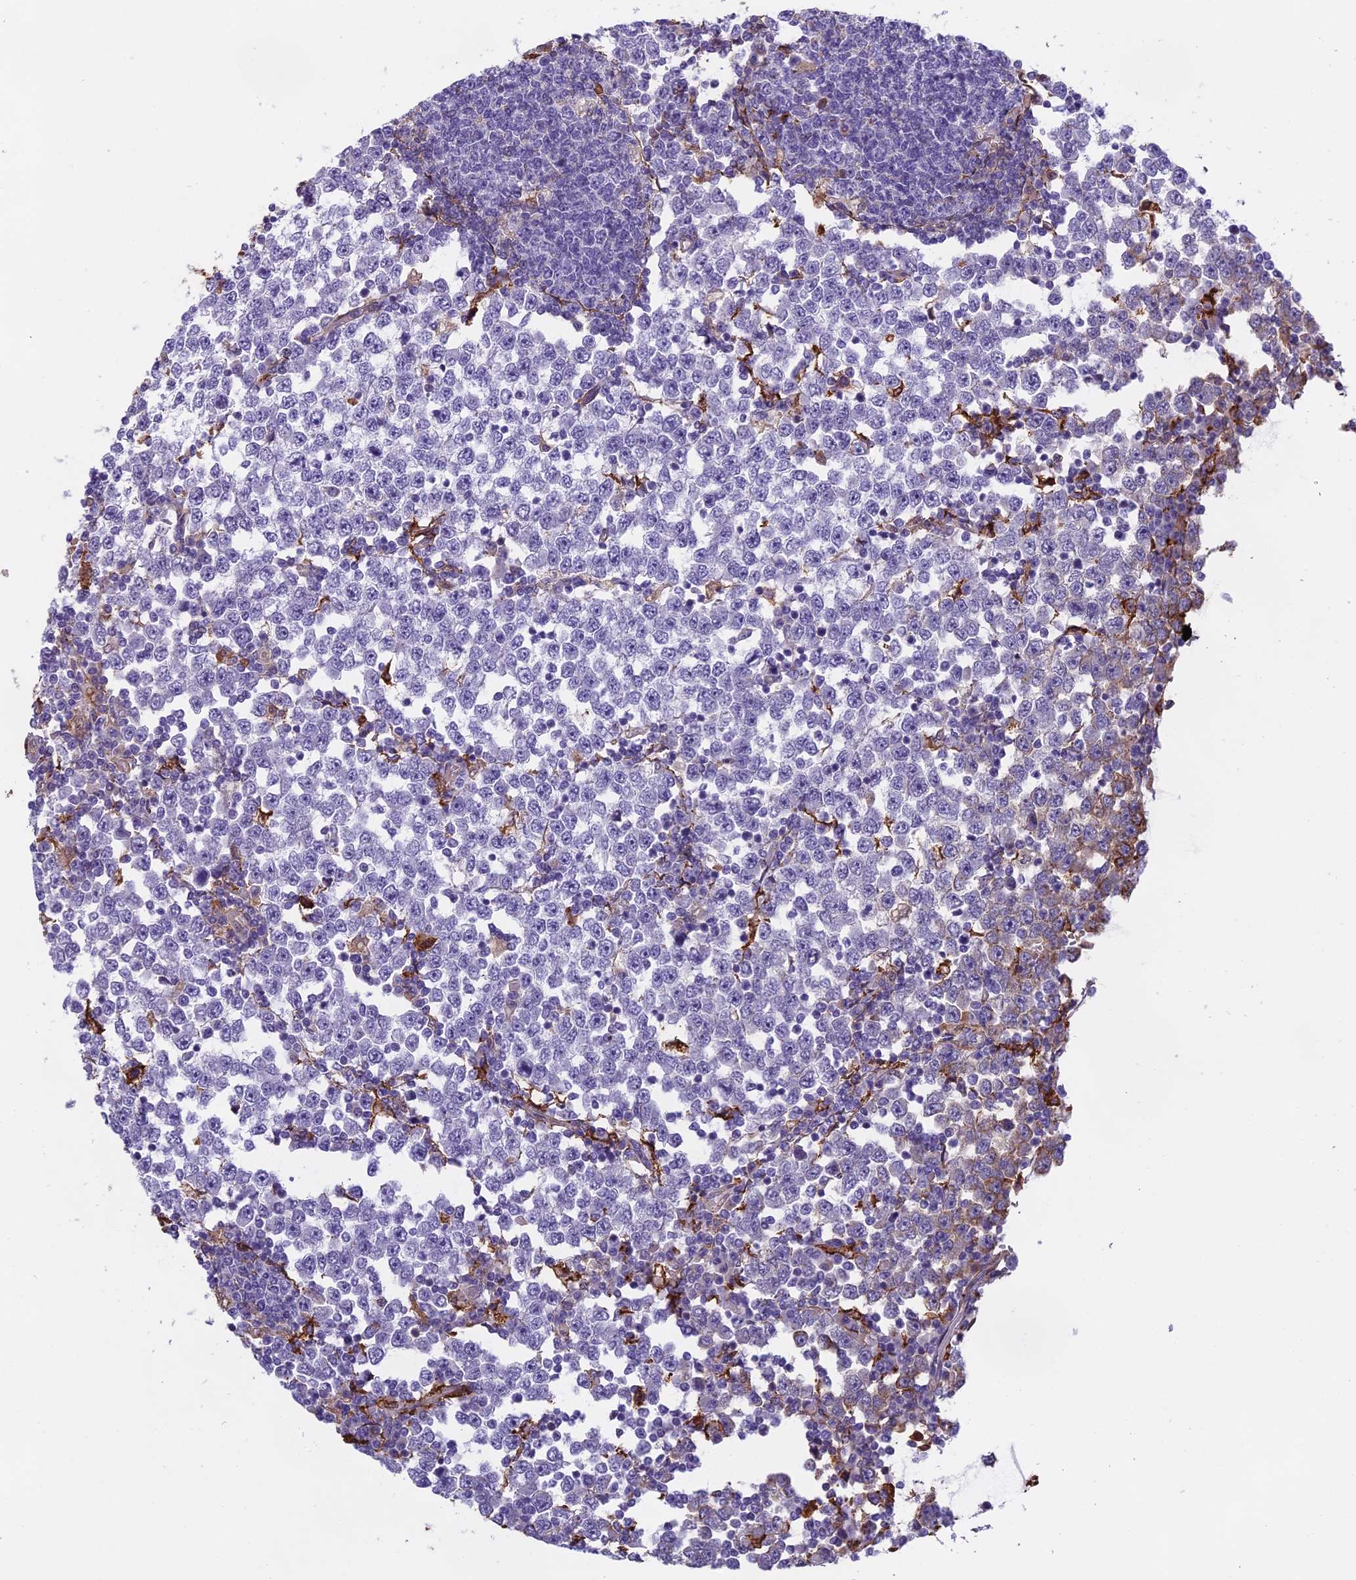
{"staining": {"intensity": "negative", "quantity": "none", "location": "none"}, "tissue": "testis cancer", "cell_type": "Tumor cells", "image_type": "cancer", "snomed": [{"axis": "morphology", "description": "Seminoma, NOS"}, {"axis": "topography", "description": "Testis"}], "caption": "Immunohistochemical staining of seminoma (testis) exhibits no significant positivity in tumor cells. The staining is performed using DAB brown chromogen with nuclei counter-stained in using hematoxylin.", "gene": "TMEM255B", "patient": {"sex": "male", "age": 65}}